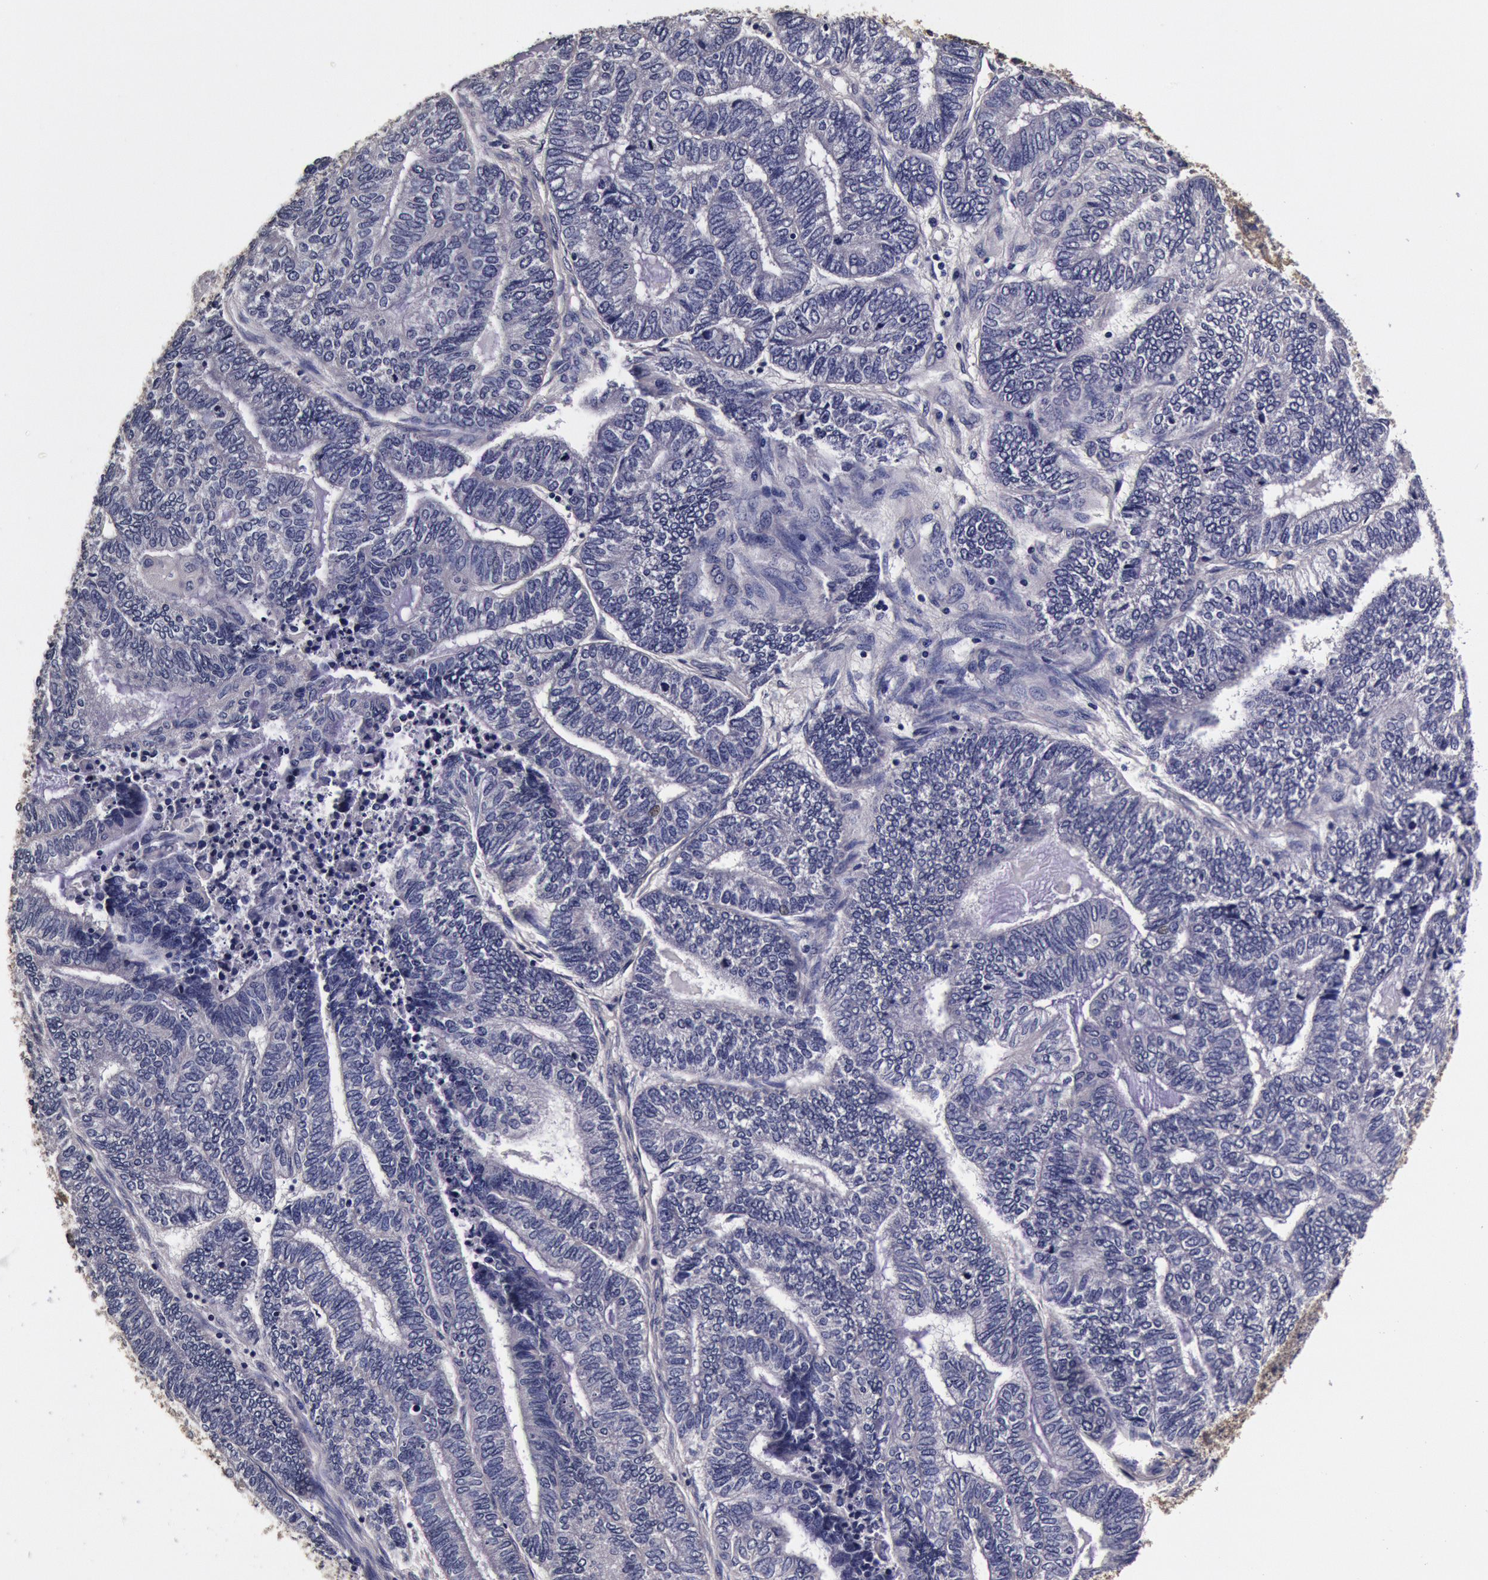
{"staining": {"intensity": "negative", "quantity": "none", "location": "none"}, "tissue": "endometrial cancer", "cell_type": "Tumor cells", "image_type": "cancer", "snomed": [{"axis": "morphology", "description": "Adenocarcinoma, NOS"}, {"axis": "topography", "description": "Uterus"}, {"axis": "topography", "description": "Endometrium"}], "caption": "An immunohistochemistry photomicrograph of adenocarcinoma (endometrial) is shown. There is no staining in tumor cells of adenocarcinoma (endometrial).", "gene": "CCDC22", "patient": {"sex": "female", "age": 70}}